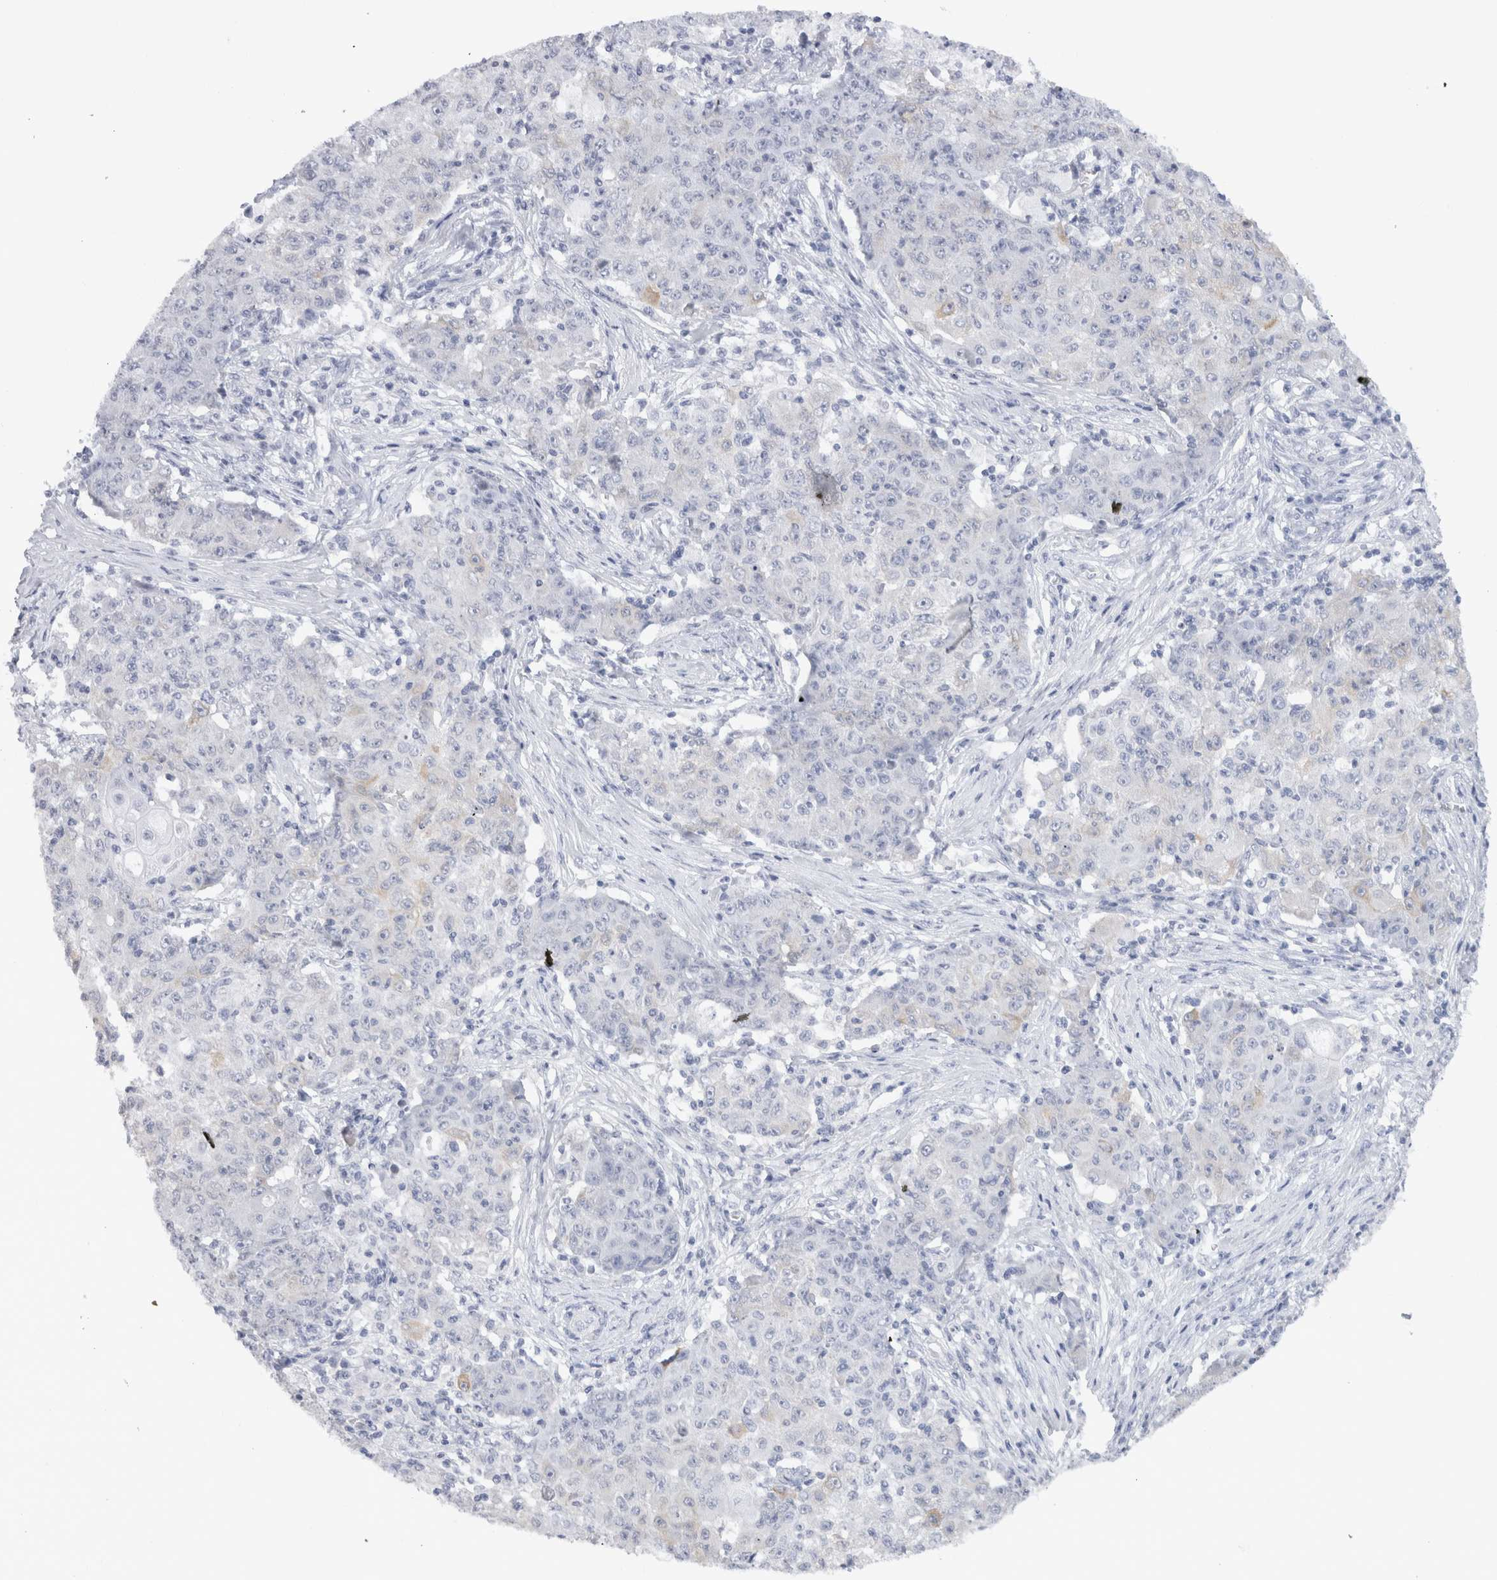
{"staining": {"intensity": "negative", "quantity": "none", "location": "none"}, "tissue": "ovarian cancer", "cell_type": "Tumor cells", "image_type": "cancer", "snomed": [{"axis": "morphology", "description": "Carcinoma, endometroid"}, {"axis": "topography", "description": "Ovary"}], "caption": "High magnification brightfield microscopy of ovarian cancer stained with DAB (brown) and counterstained with hematoxylin (blue): tumor cells show no significant staining. (Brightfield microscopy of DAB IHC at high magnification).", "gene": "C9orf50", "patient": {"sex": "female", "age": 42}}